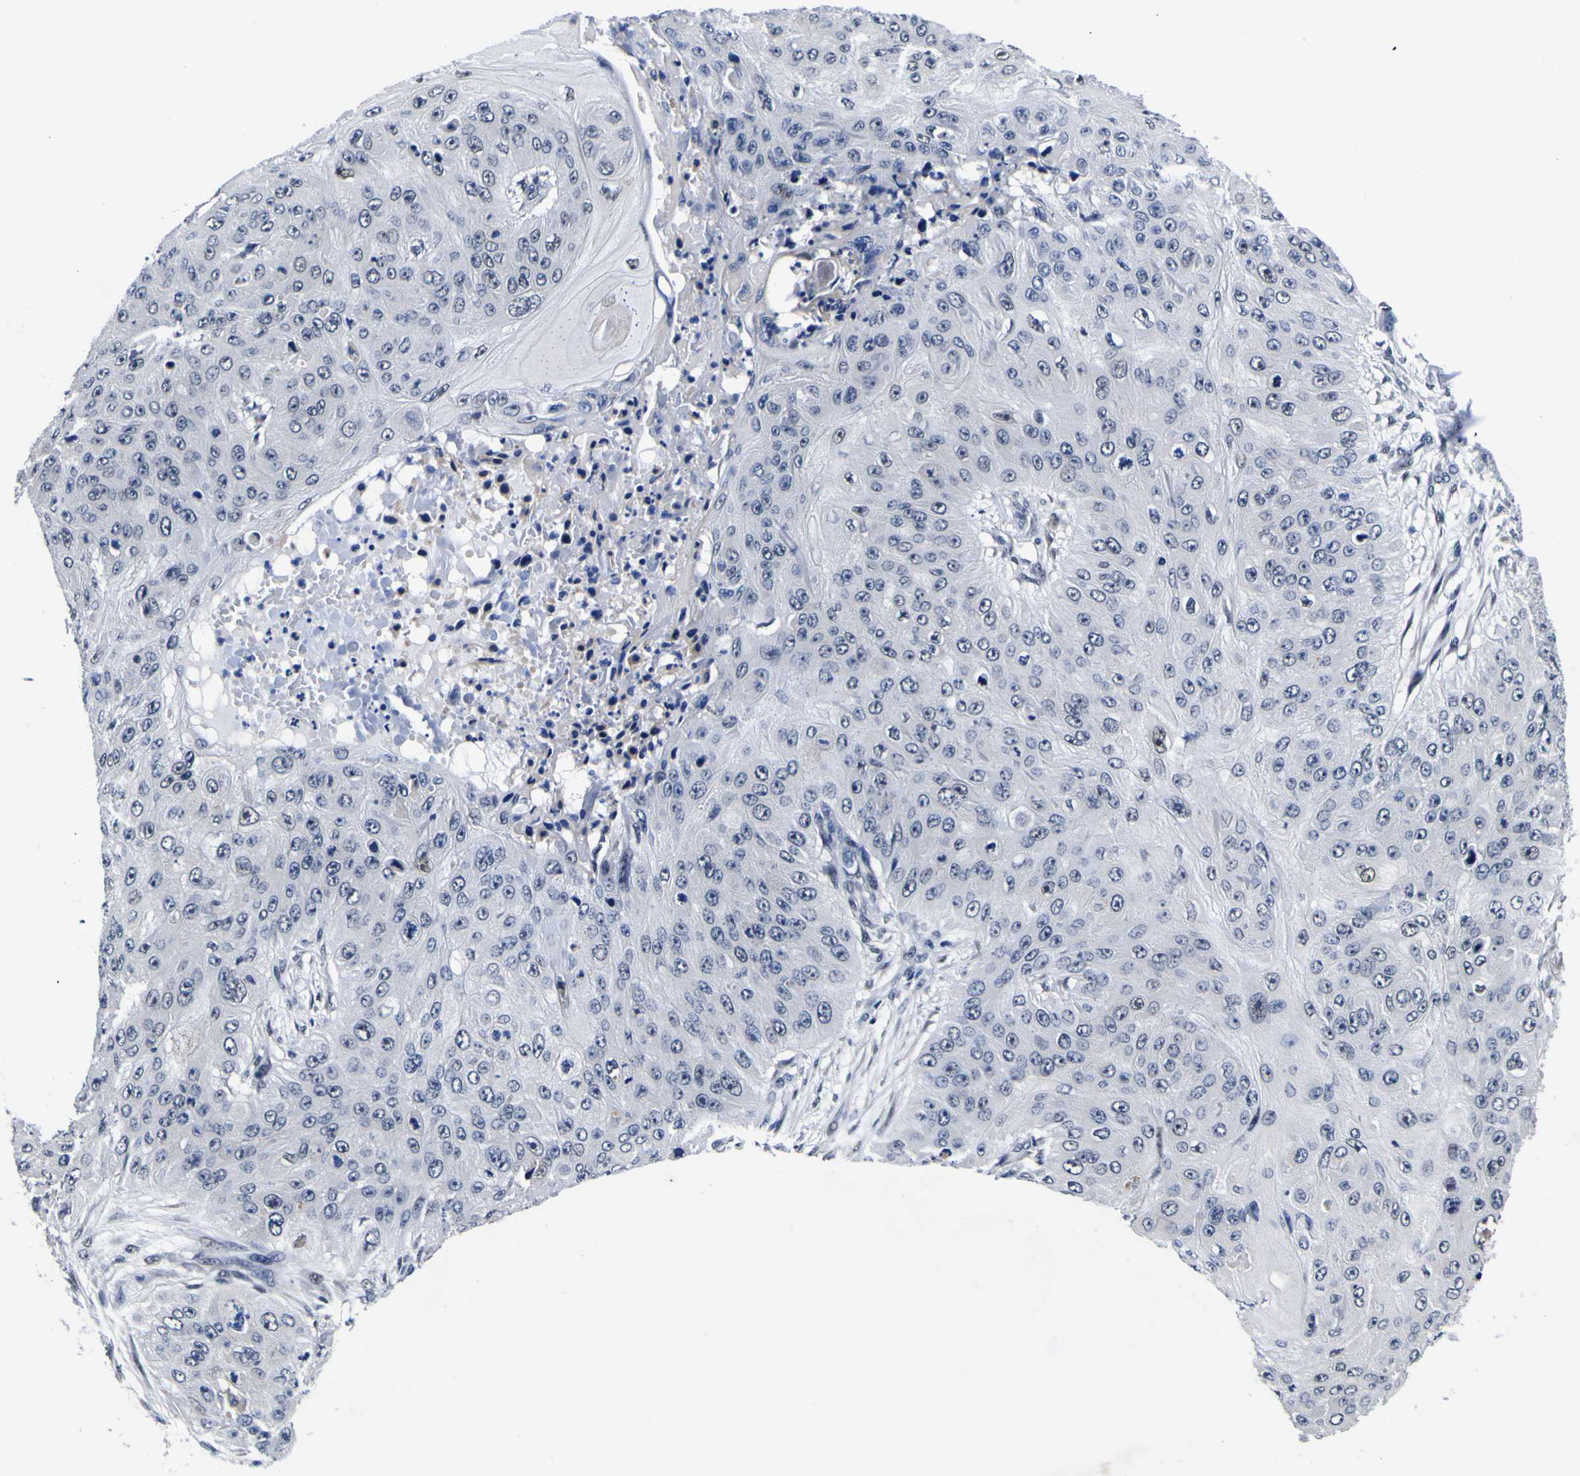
{"staining": {"intensity": "negative", "quantity": "none", "location": "none"}, "tissue": "skin cancer", "cell_type": "Tumor cells", "image_type": "cancer", "snomed": [{"axis": "morphology", "description": "Squamous cell carcinoma, NOS"}, {"axis": "topography", "description": "Skin"}], "caption": "High magnification brightfield microscopy of skin cancer stained with DAB (3,3'-diaminobenzidine) (brown) and counterstained with hematoxylin (blue): tumor cells show no significant expression. The staining was performed using DAB to visualize the protein expression in brown, while the nuclei were stained in blue with hematoxylin (Magnification: 20x).", "gene": "IGFLR1", "patient": {"sex": "female", "age": 80}}